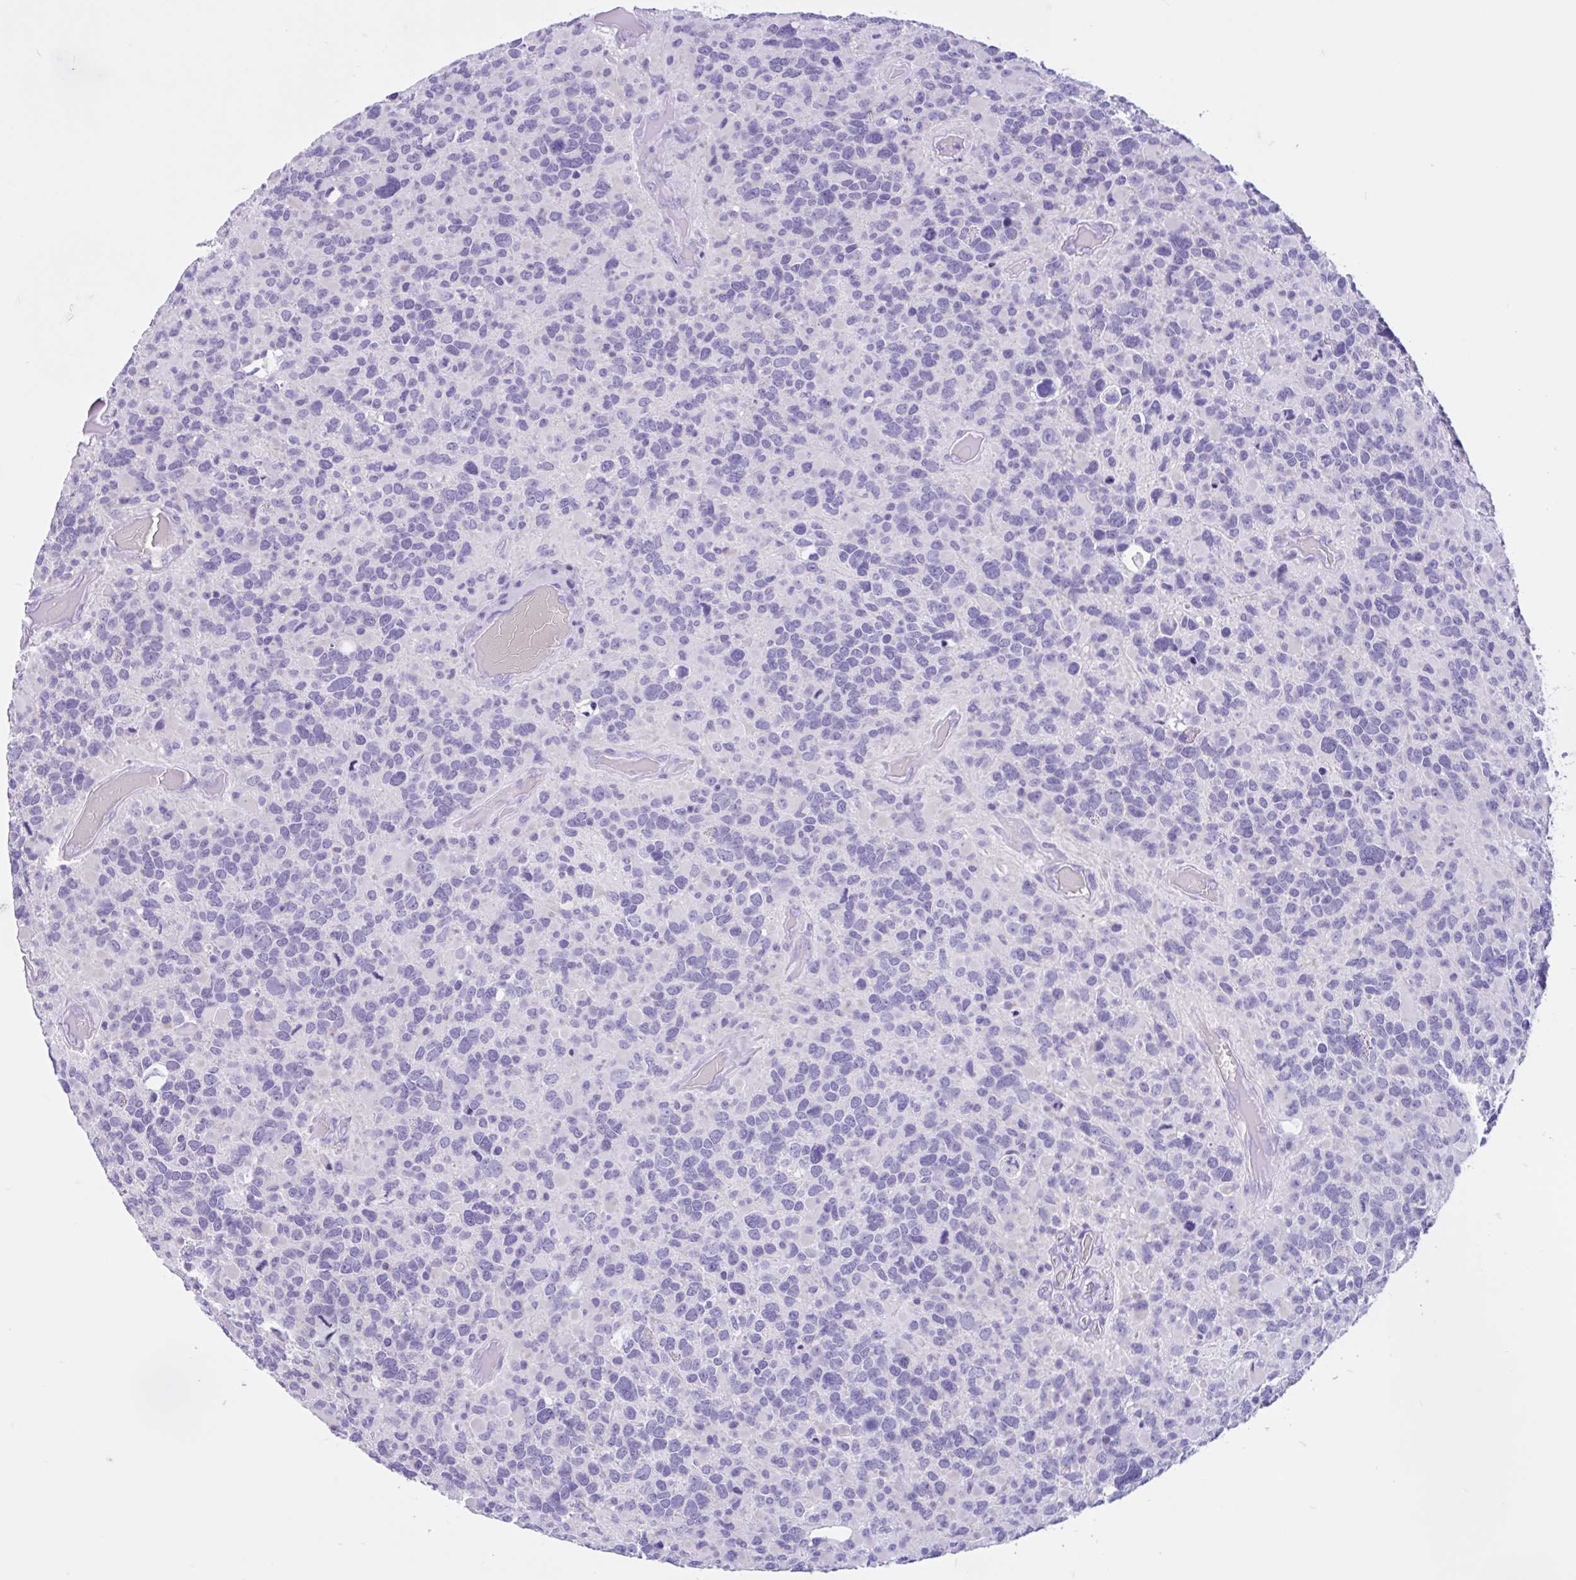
{"staining": {"intensity": "negative", "quantity": "none", "location": "none"}, "tissue": "glioma", "cell_type": "Tumor cells", "image_type": "cancer", "snomed": [{"axis": "morphology", "description": "Glioma, malignant, High grade"}, {"axis": "topography", "description": "Brain"}], "caption": "Immunohistochemistry (IHC) of glioma exhibits no positivity in tumor cells.", "gene": "ZNF319", "patient": {"sex": "female", "age": 40}}